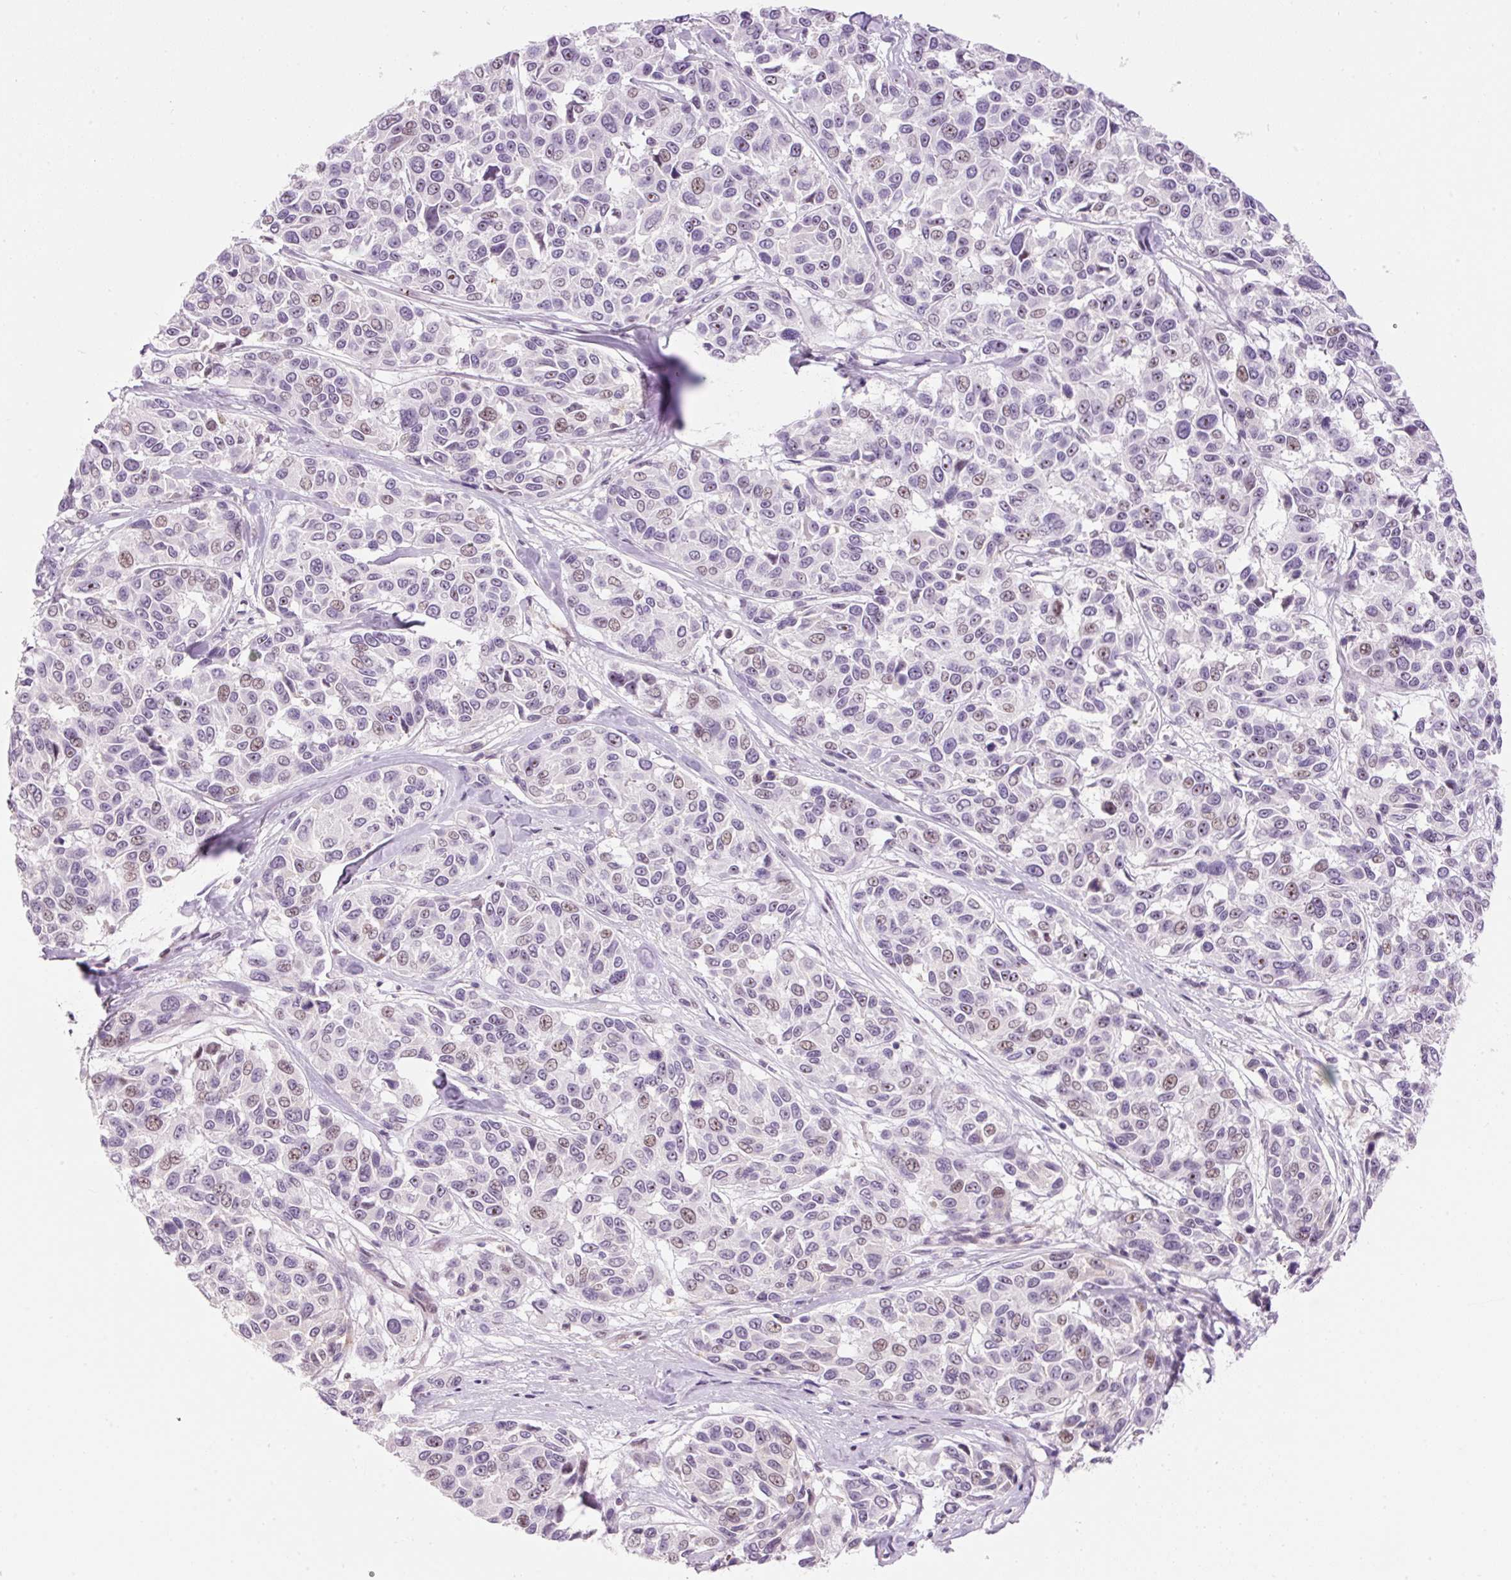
{"staining": {"intensity": "weak", "quantity": "<25%", "location": "nuclear"}, "tissue": "melanoma", "cell_type": "Tumor cells", "image_type": "cancer", "snomed": [{"axis": "morphology", "description": "Malignant melanoma, NOS"}, {"axis": "topography", "description": "Skin"}], "caption": "A histopathology image of human malignant melanoma is negative for staining in tumor cells.", "gene": "HNF1A", "patient": {"sex": "female", "age": 66}}